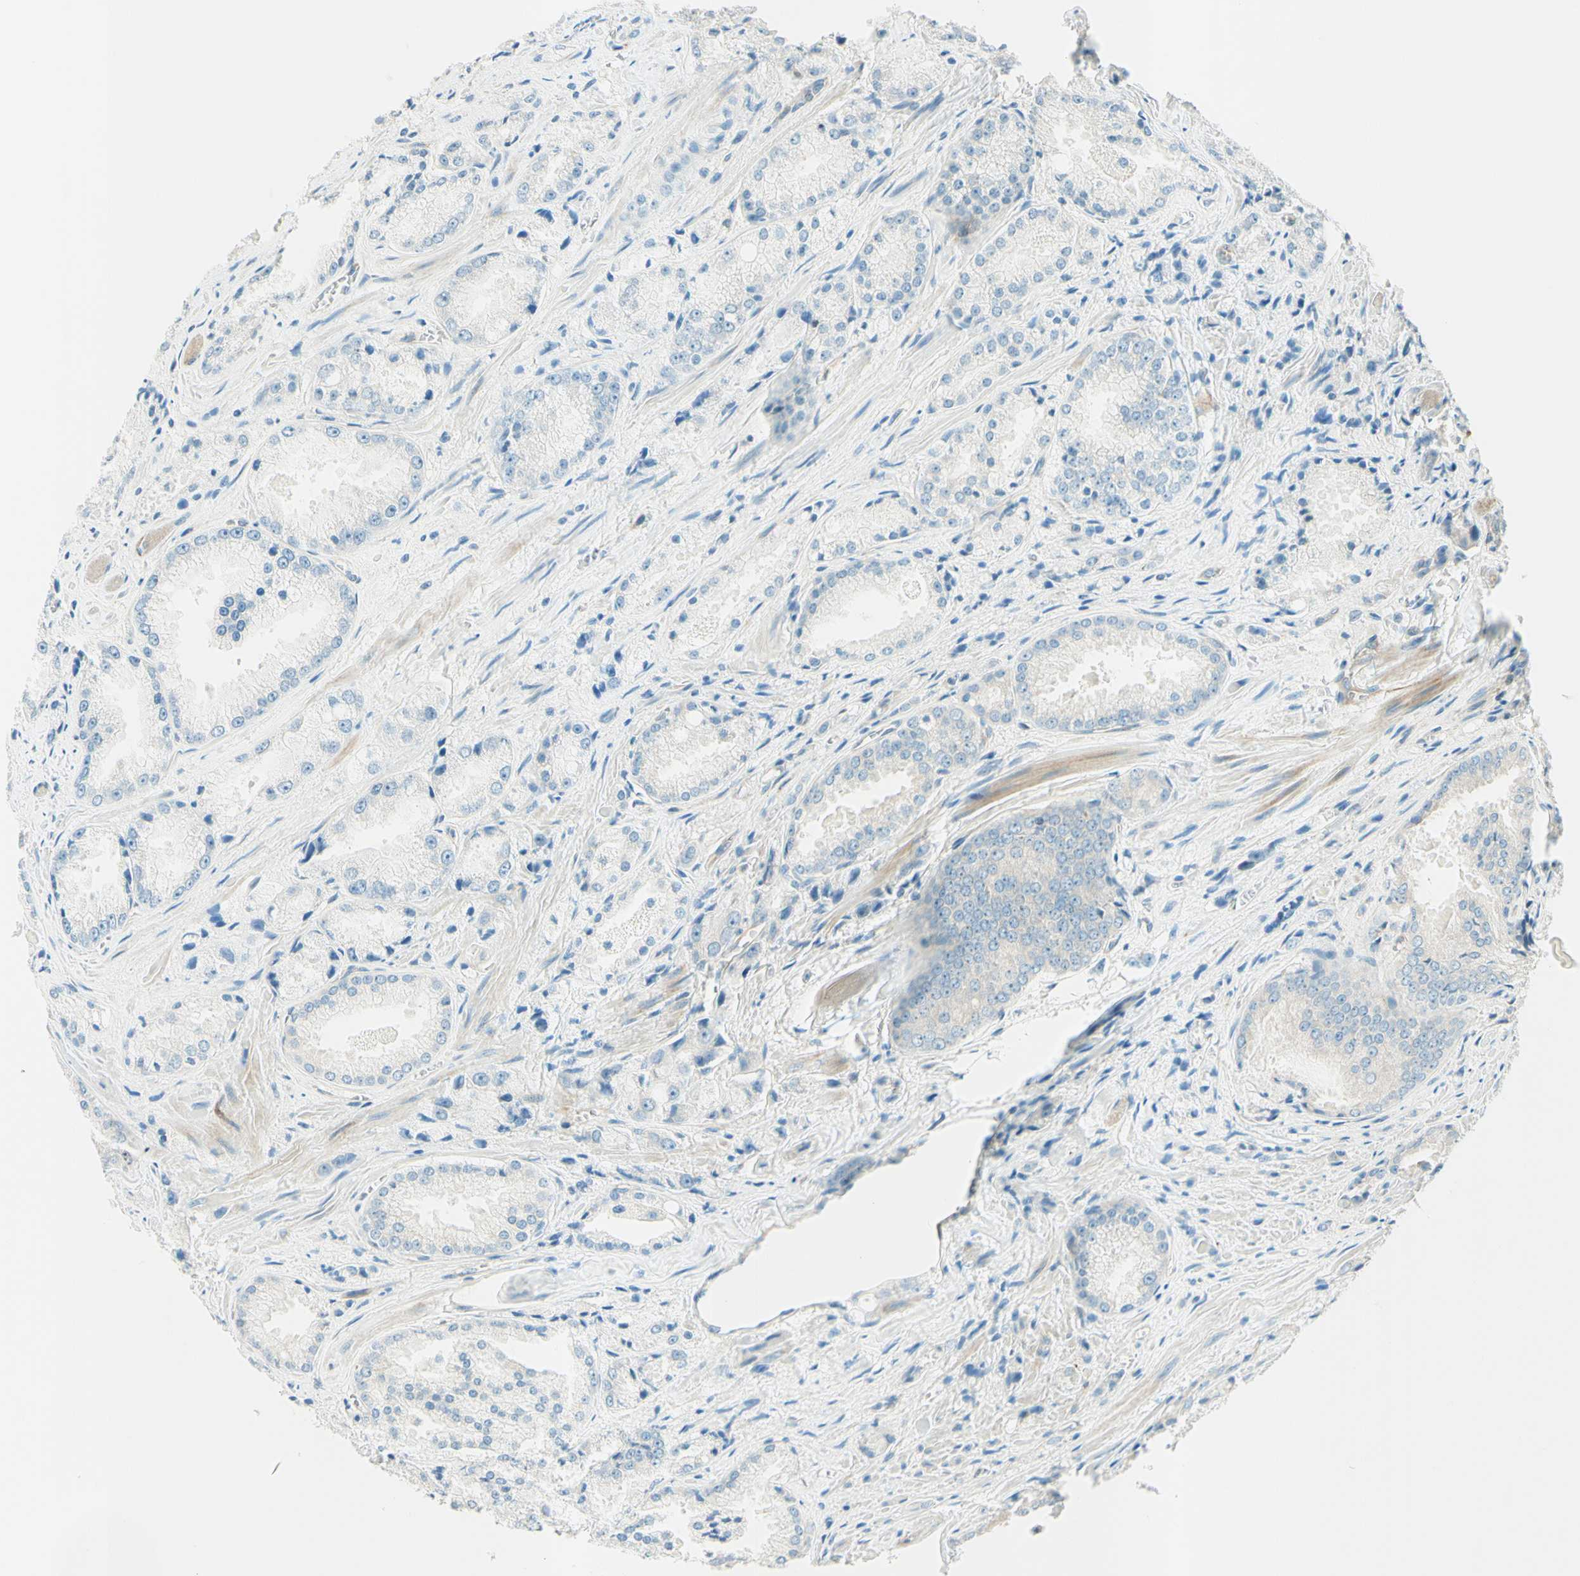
{"staining": {"intensity": "negative", "quantity": "none", "location": "none"}, "tissue": "prostate cancer", "cell_type": "Tumor cells", "image_type": "cancer", "snomed": [{"axis": "morphology", "description": "Adenocarcinoma, Low grade"}, {"axis": "topography", "description": "Prostate"}], "caption": "The photomicrograph demonstrates no significant positivity in tumor cells of prostate adenocarcinoma (low-grade).", "gene": "TAOK2", "patient": {"sex": "male", "age": 64}}